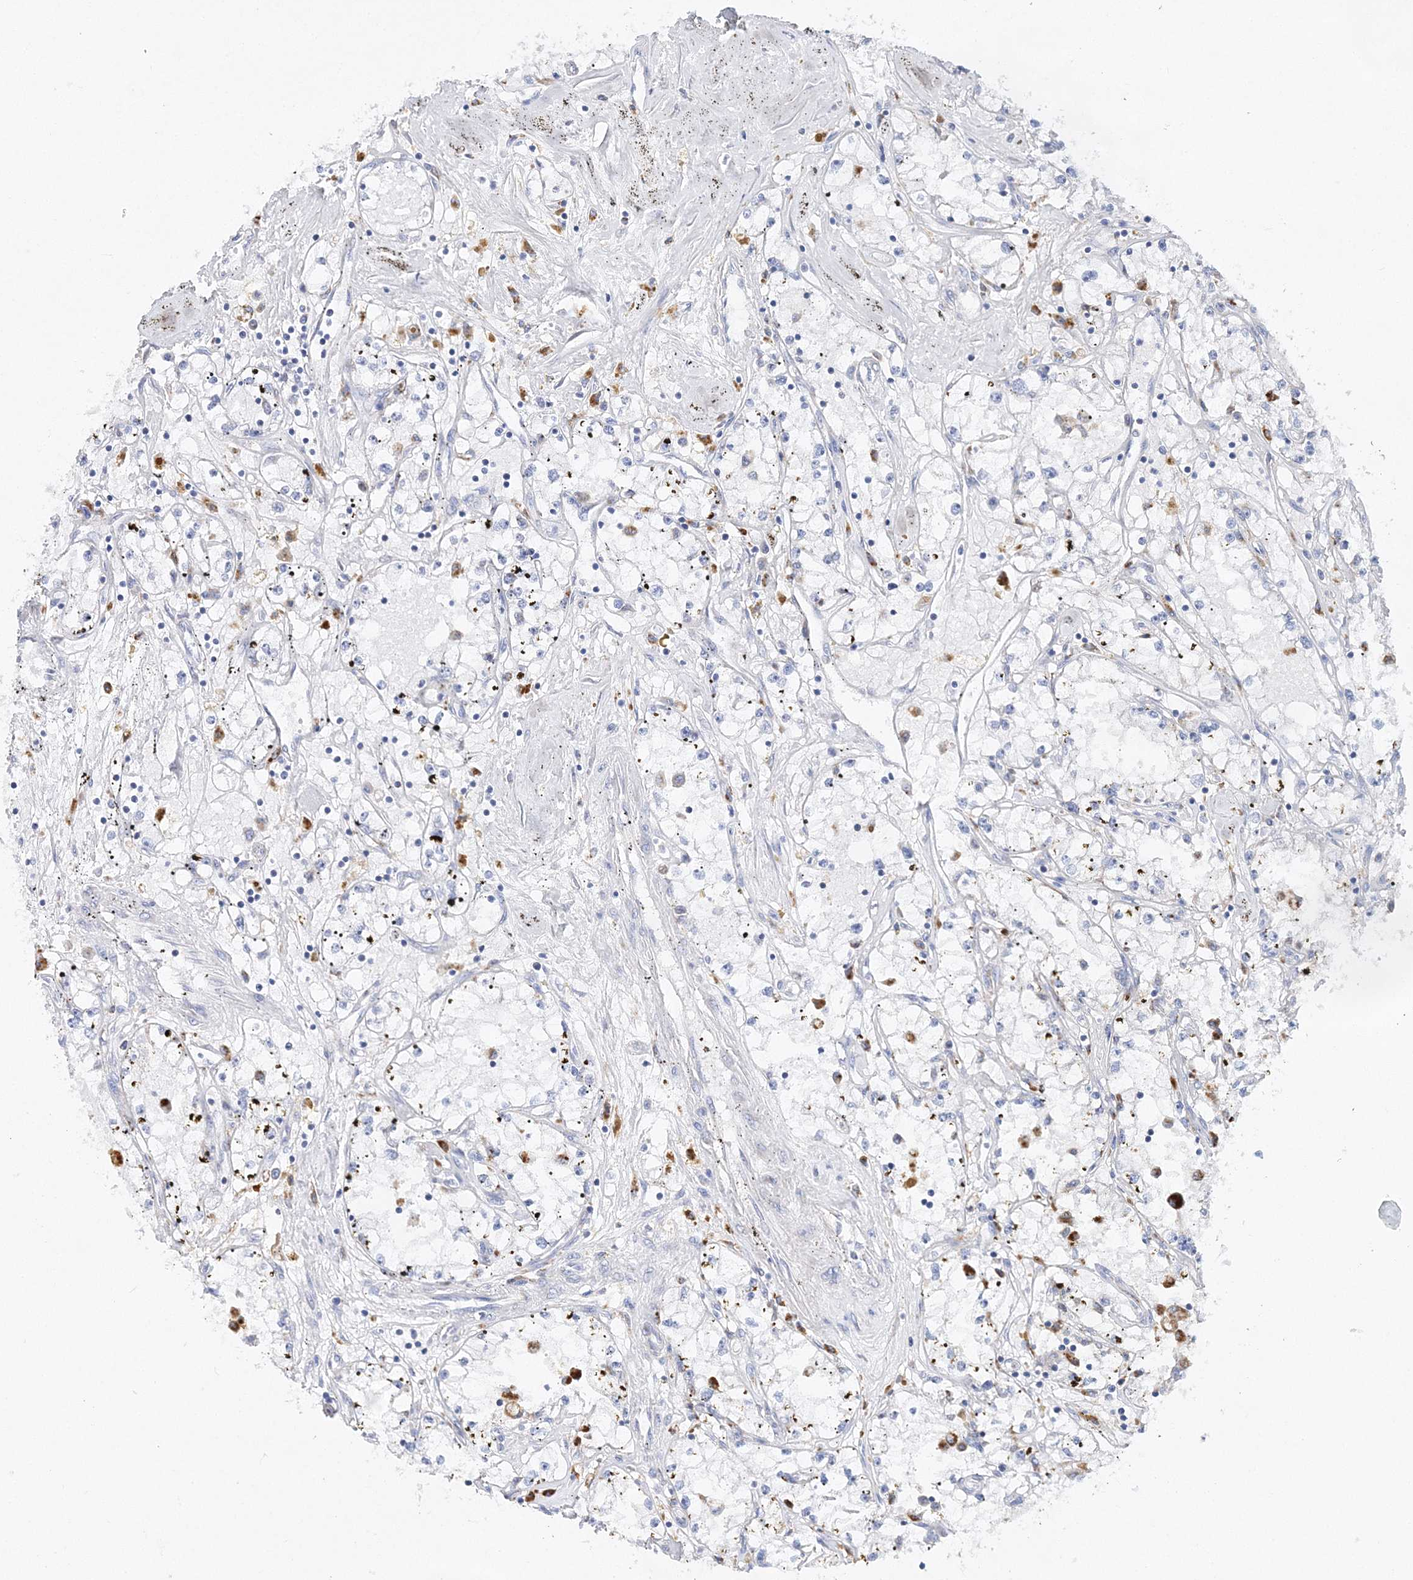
{"staining": {"intensity": "negative", "quantity": "none", "location": "none"}, "tissue": "renal cancer", "cell_type": "Tumor cells", "image_type": "cancer", "snomed": [{"axis": "morphology", "description": "Adenocarcinoma, NOS"}, {"axis": "topography", "description": "Kidney"}], "caption": "An immunohistochemistry histopathology image of renal cancer is shown. There is no staining in tumor cells of renal cancer.", "gene": "C3orf38", "patient": {"sex": "male", "age": 56}}